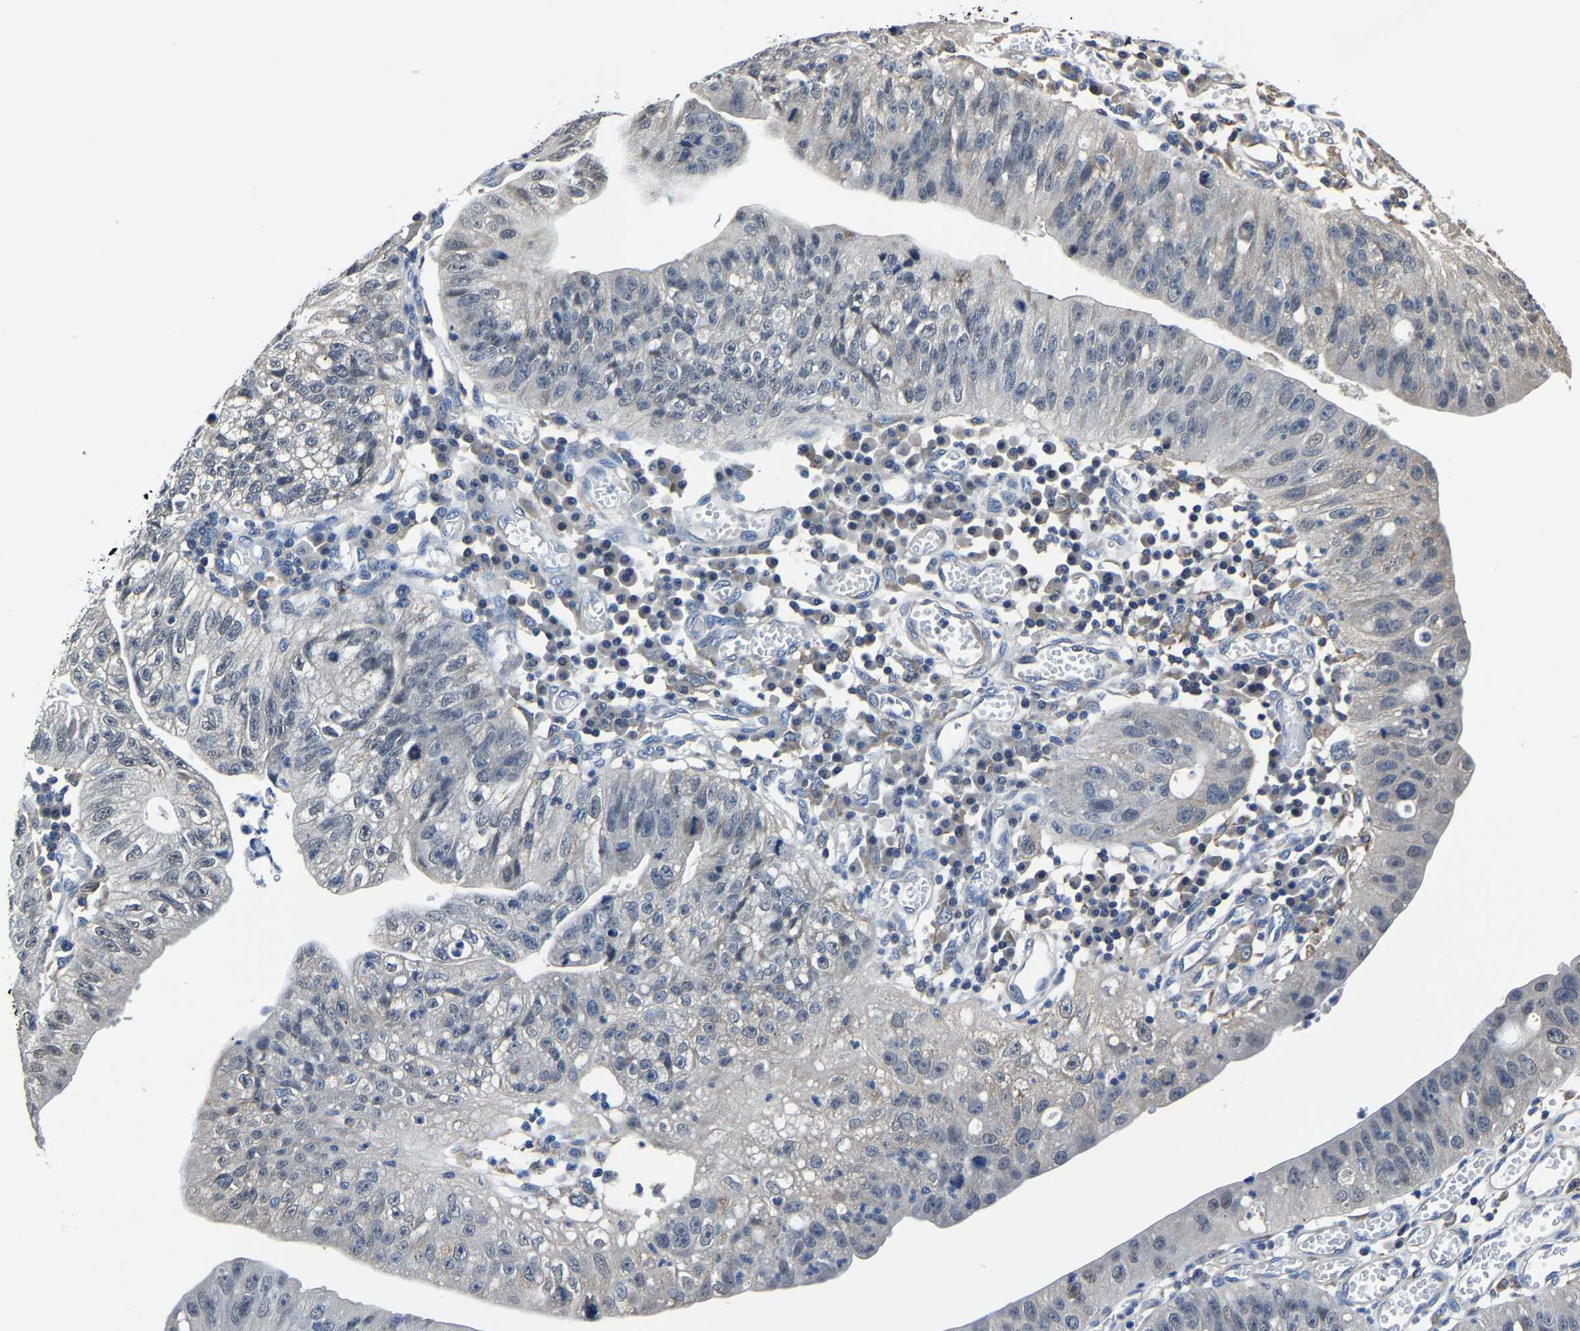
{"staining": {"intensity": "negative", "quantity": "none", "location": "none"}, "tissue": "stomach cancer", "cell_type": "Tumor cells", "image_type": "cancer", "snomed": [{"axis": "morphology", "description": "Adenocarcinoma, NOS"}, {"axis": "topography", "description": "Stomach"}], "caption": "IHC of human stomach adenocarcinoma displays no expression in tumor cells.", "gene": "STRBP", "patient": {"sex": "male", "age": 59}}